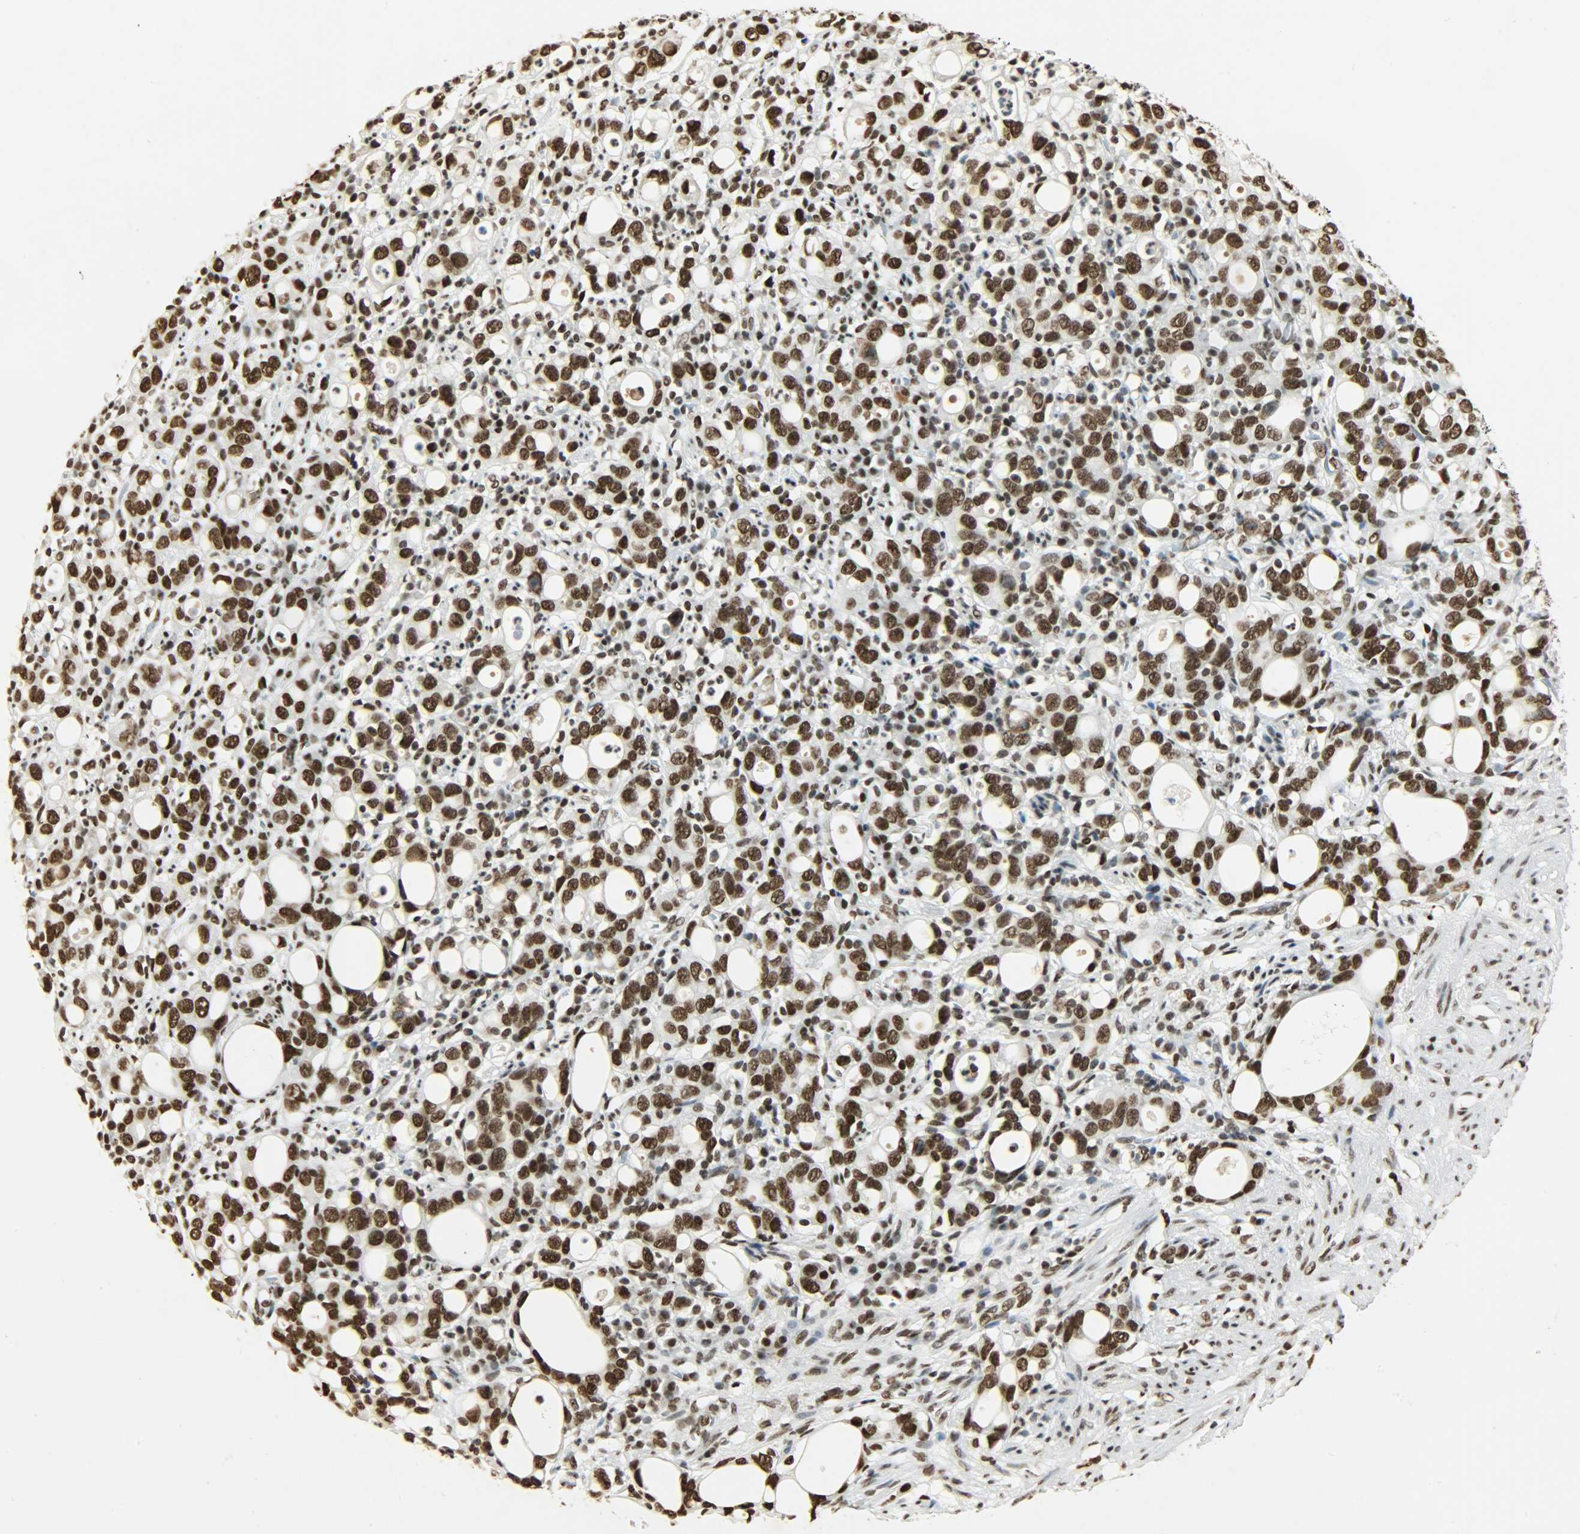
{"staining": {"intensity": "strong", "quantity": ">75%", "location": "nuclear"}, "tissue": "stomach cancer", "cell_type": "Tumor cells", "image_type": "cancer", "snomed": [{"axis": "morphology", "description": "Adenocarcinoma, NOS"}, {"axis": "topography", "description": "Stomach"}], "caption": "Stomach cancer (adenocarcinoma) stained with a brown dye reveals strong nuclear positive staining in about >75% of tumor cells.", "gene": "KHDRBS1", "patient": {"sex": "female", "age": 75}}